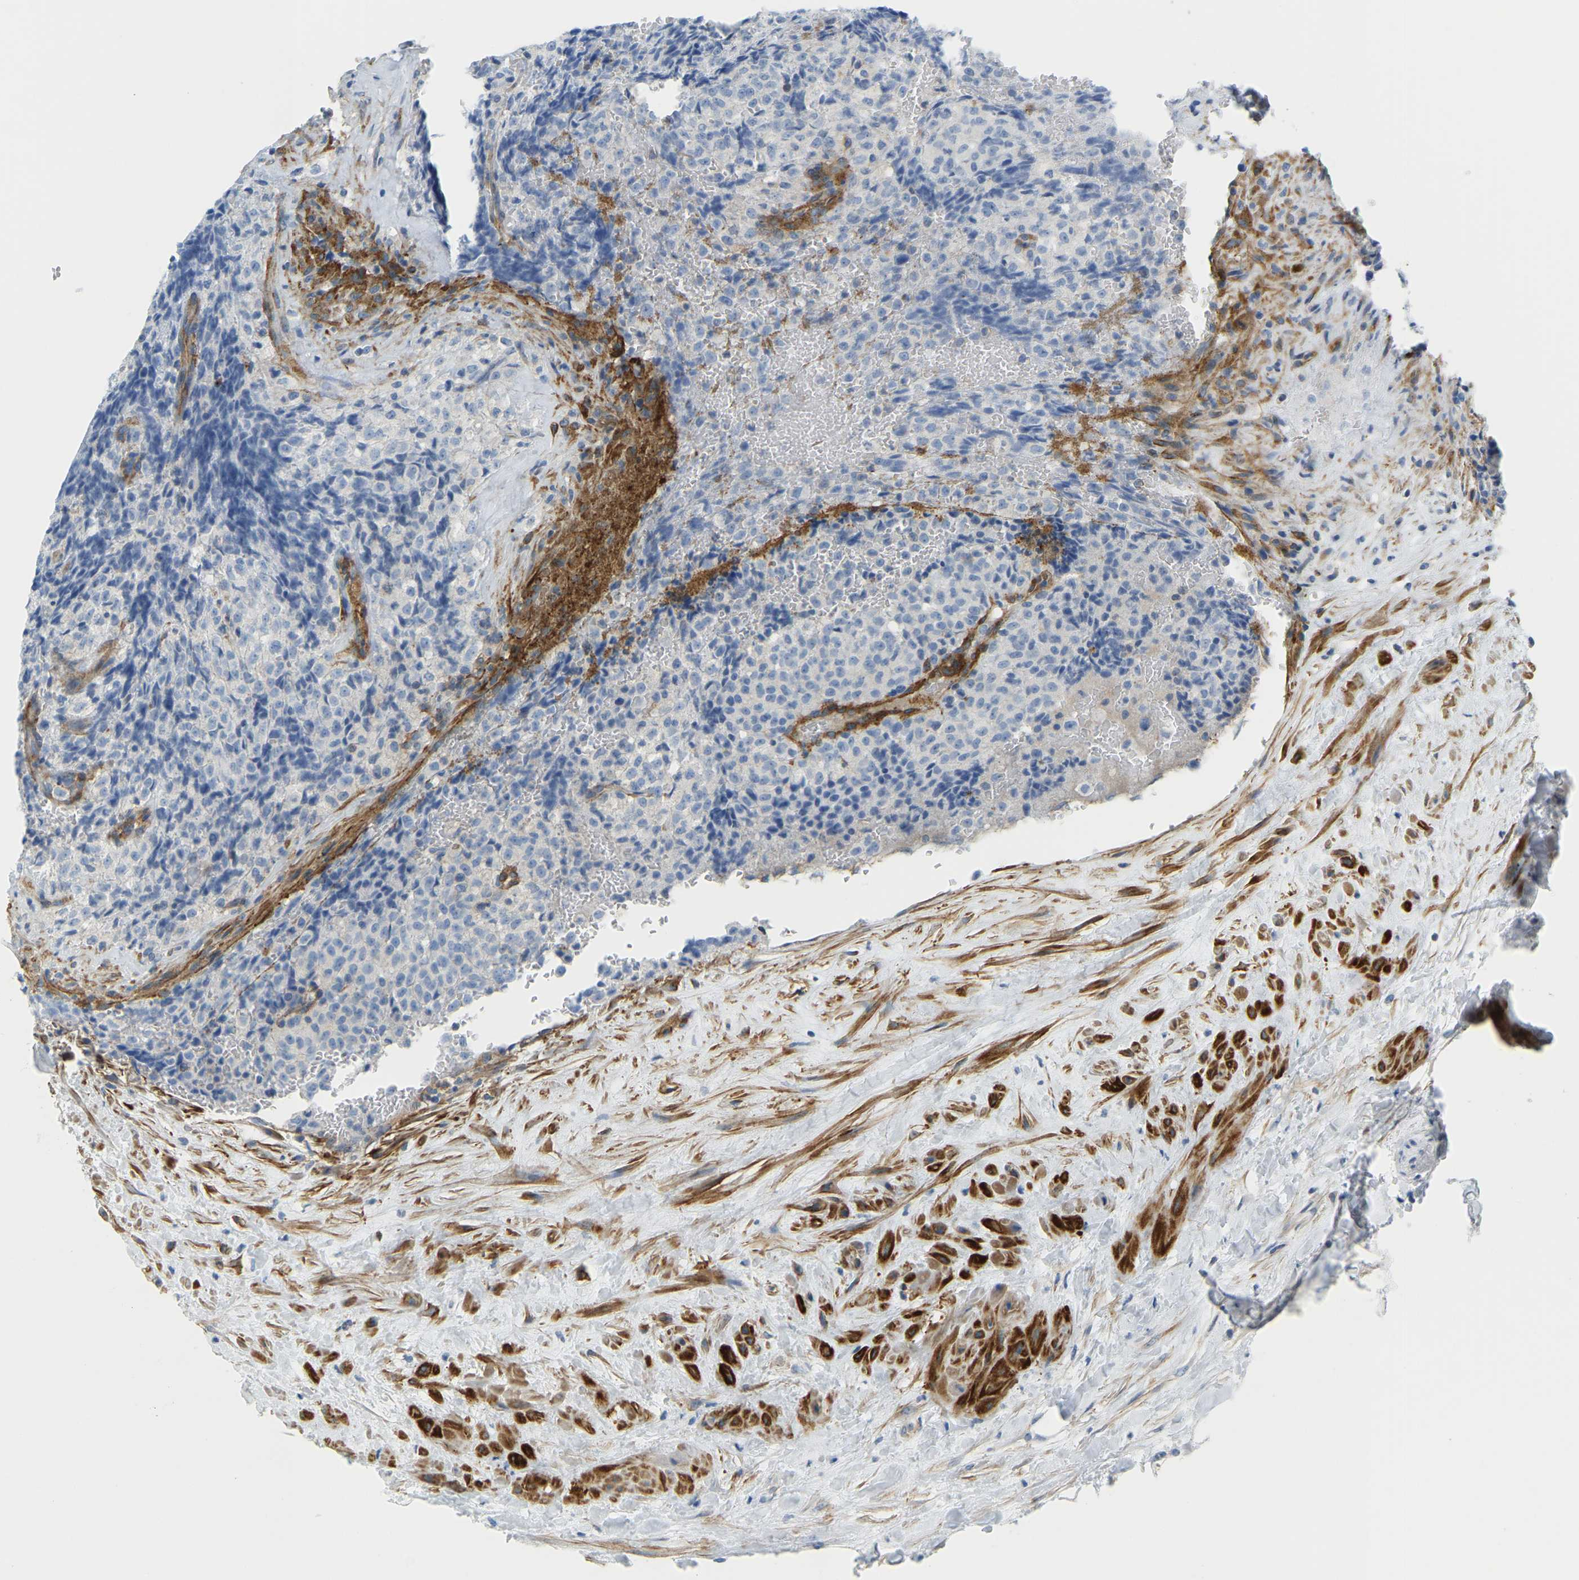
{"staining": {"intensity": "negative", "quantity": "none", "location": "none"}, "tissue": "testis cancer", "cell_type": "Tumor cells", "image_type": "cancer", "snomed": [{"axis": "morphology", "description": "Seminoma, NOS"}, {"axis": "topography", "description": "Testis"}], "caption": "Immunohistochemistry micrograph of human testis cancer (seminoma) stained for a protein (brown), which displays no positivity in tumor cells.", "gene": "MYL3", "patient": {"sex": "male", "age": 59}}